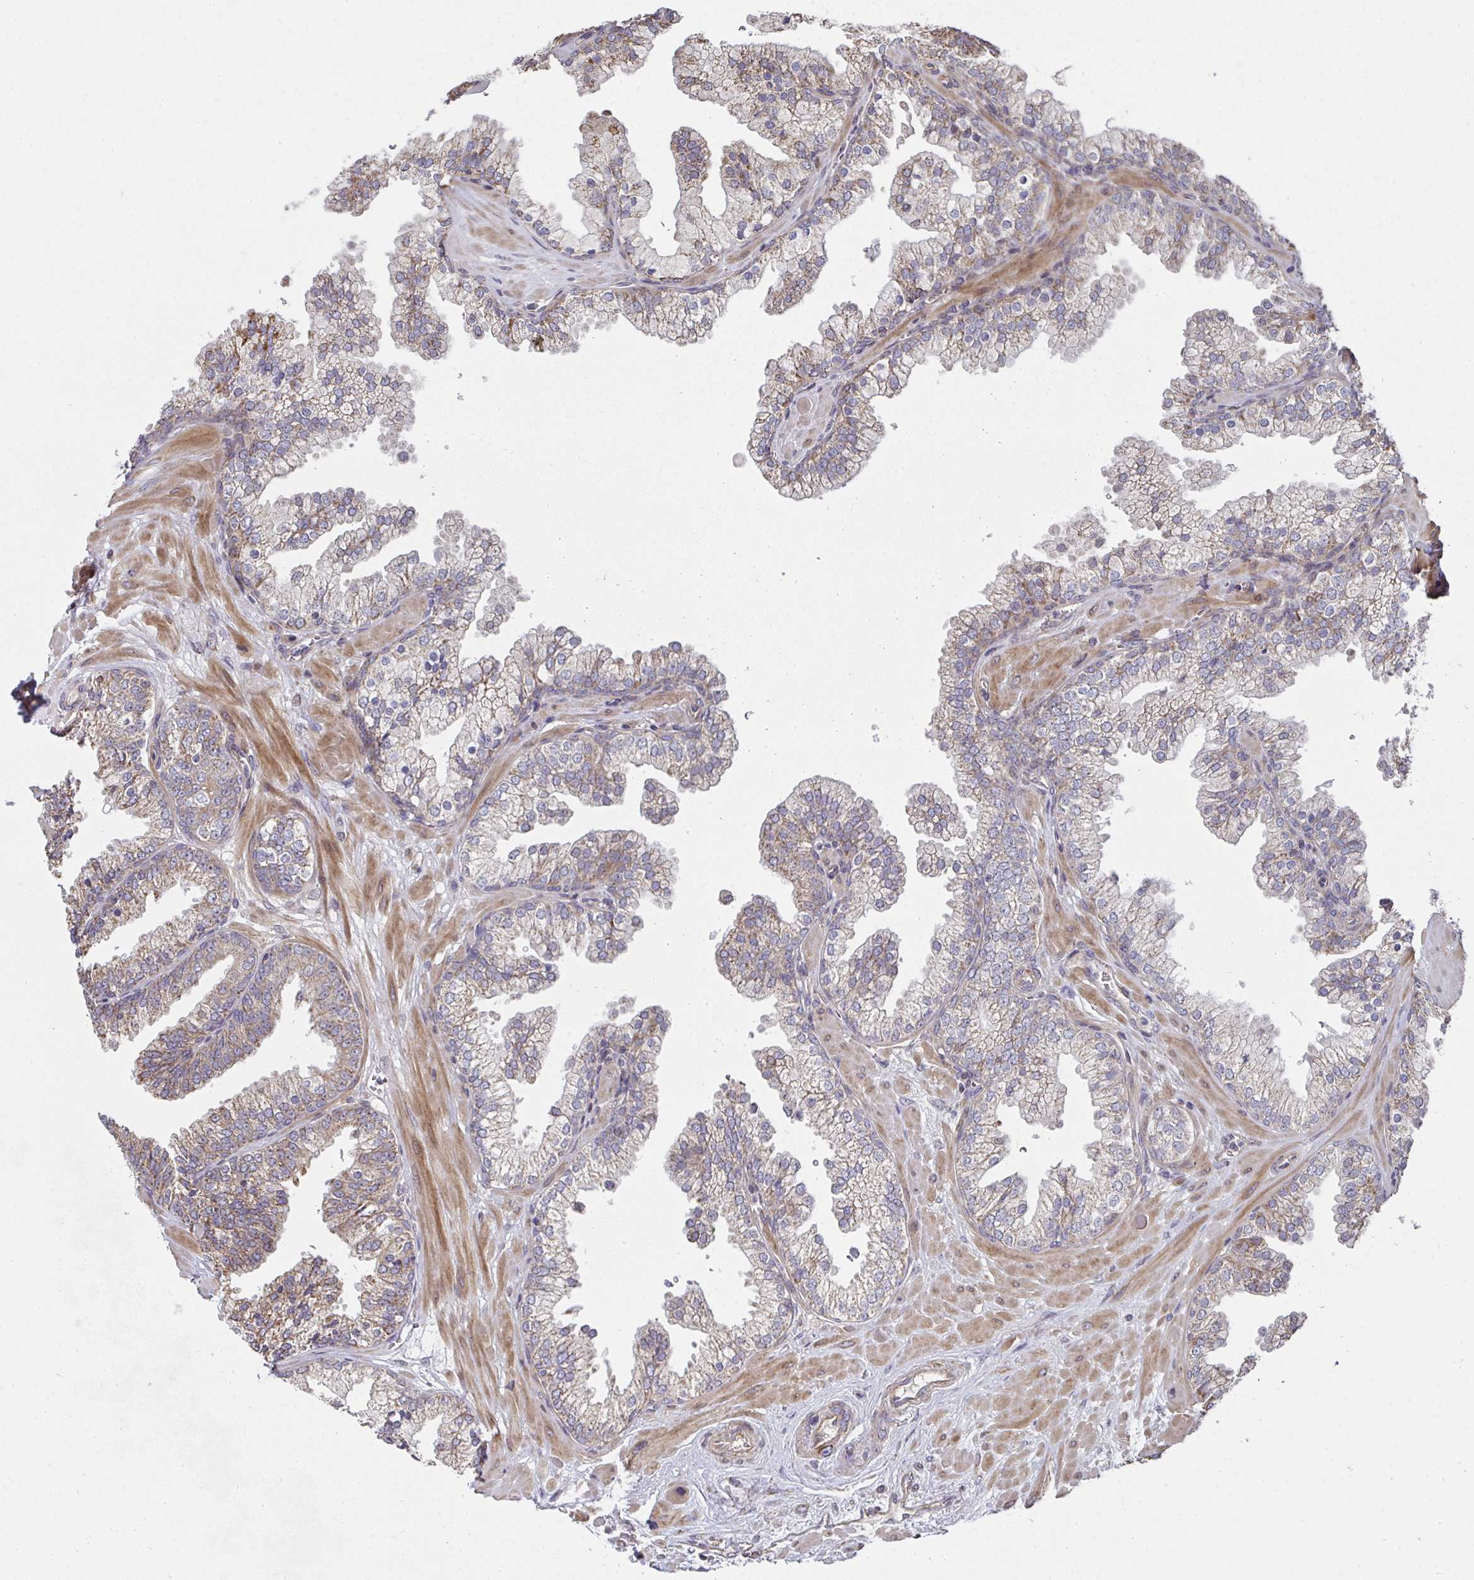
{"staining": {"intensity": "moderate", "quantity": "25%-75%", "location": "cytoplasmic/membranous"}, "tissue": "prostate", "cell_type": "Glandular cells", "image_type": "normal", "snomed": [{"axis": "morphology", "description": "Normal tissue, NOS"}, {"axis": "topography", "description": "Prostate"}, {"axis": "topography", "description": "Peripheral nerve tissue"}], "caption": "Protein expression analysis of benign human prostate reveals moderate cytoplasmic/membranous expression in about 25%-75% of glandular cells. The staining was performed using DAB (3,3'-diaminobenzidine), with brown indicating positive protein expression. Nuclei are stained blue with hematoxylin.", "gene": "AGTPBP1", "patient": {"sex": "male", "age": 61}}